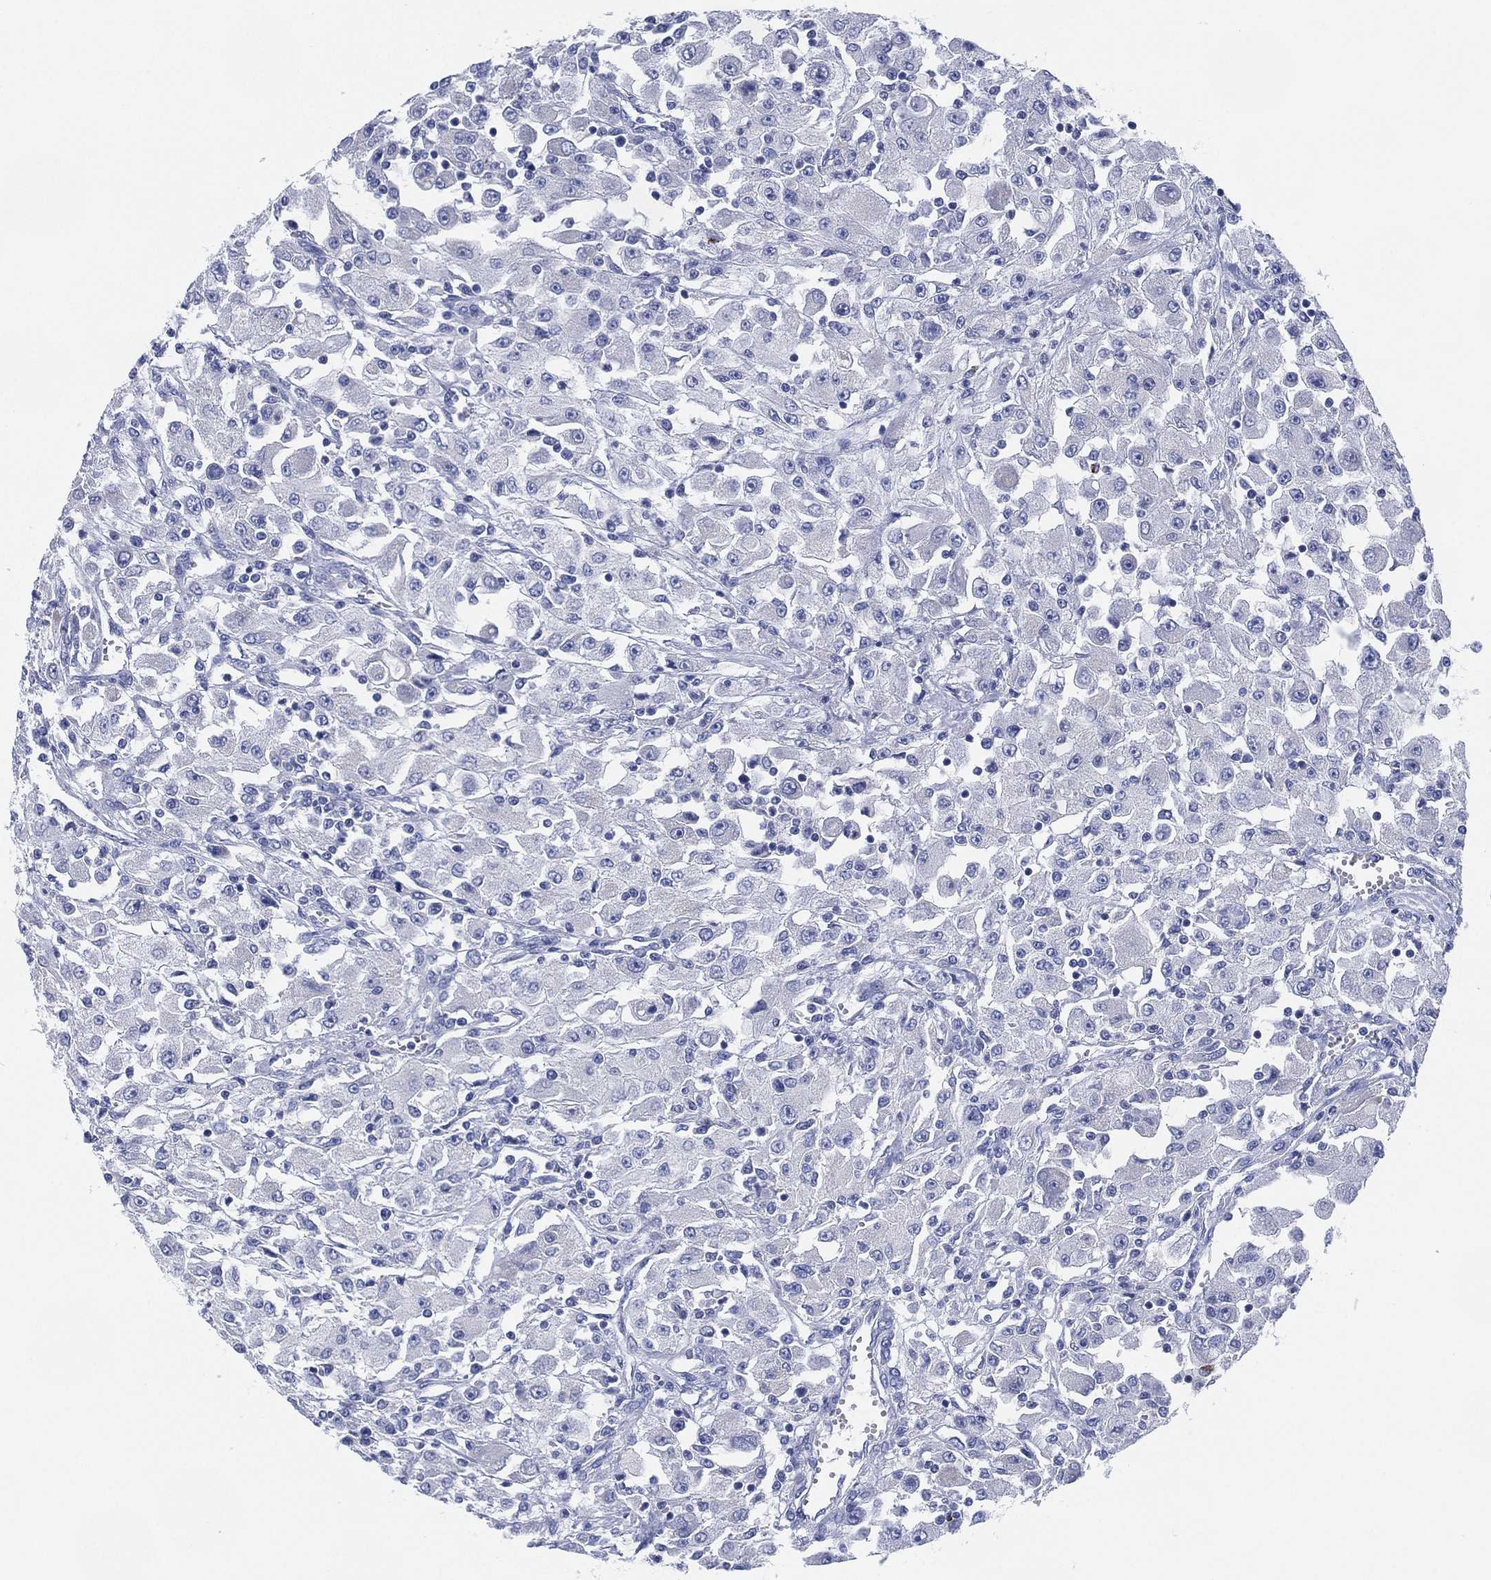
{"staining": {"intensity": "negative", "quantity": "none", "location": "none"}, "tissue": "renal cancer", "cell_type": "Tumor cells", "image_type": "cancer", "snomed": [{"axis": "morphology", "description": "Adenocarcinoma, NOS"}, {"axis": "topography", "description": "Kidney"}], "caption": "IHC micrograph of adenocarcinoma (renal) stained for a protein (brown), which displays no positivity in tumor cells.", "gene": "ADAD2", "patient": {"sex": "female", "age": 67}}